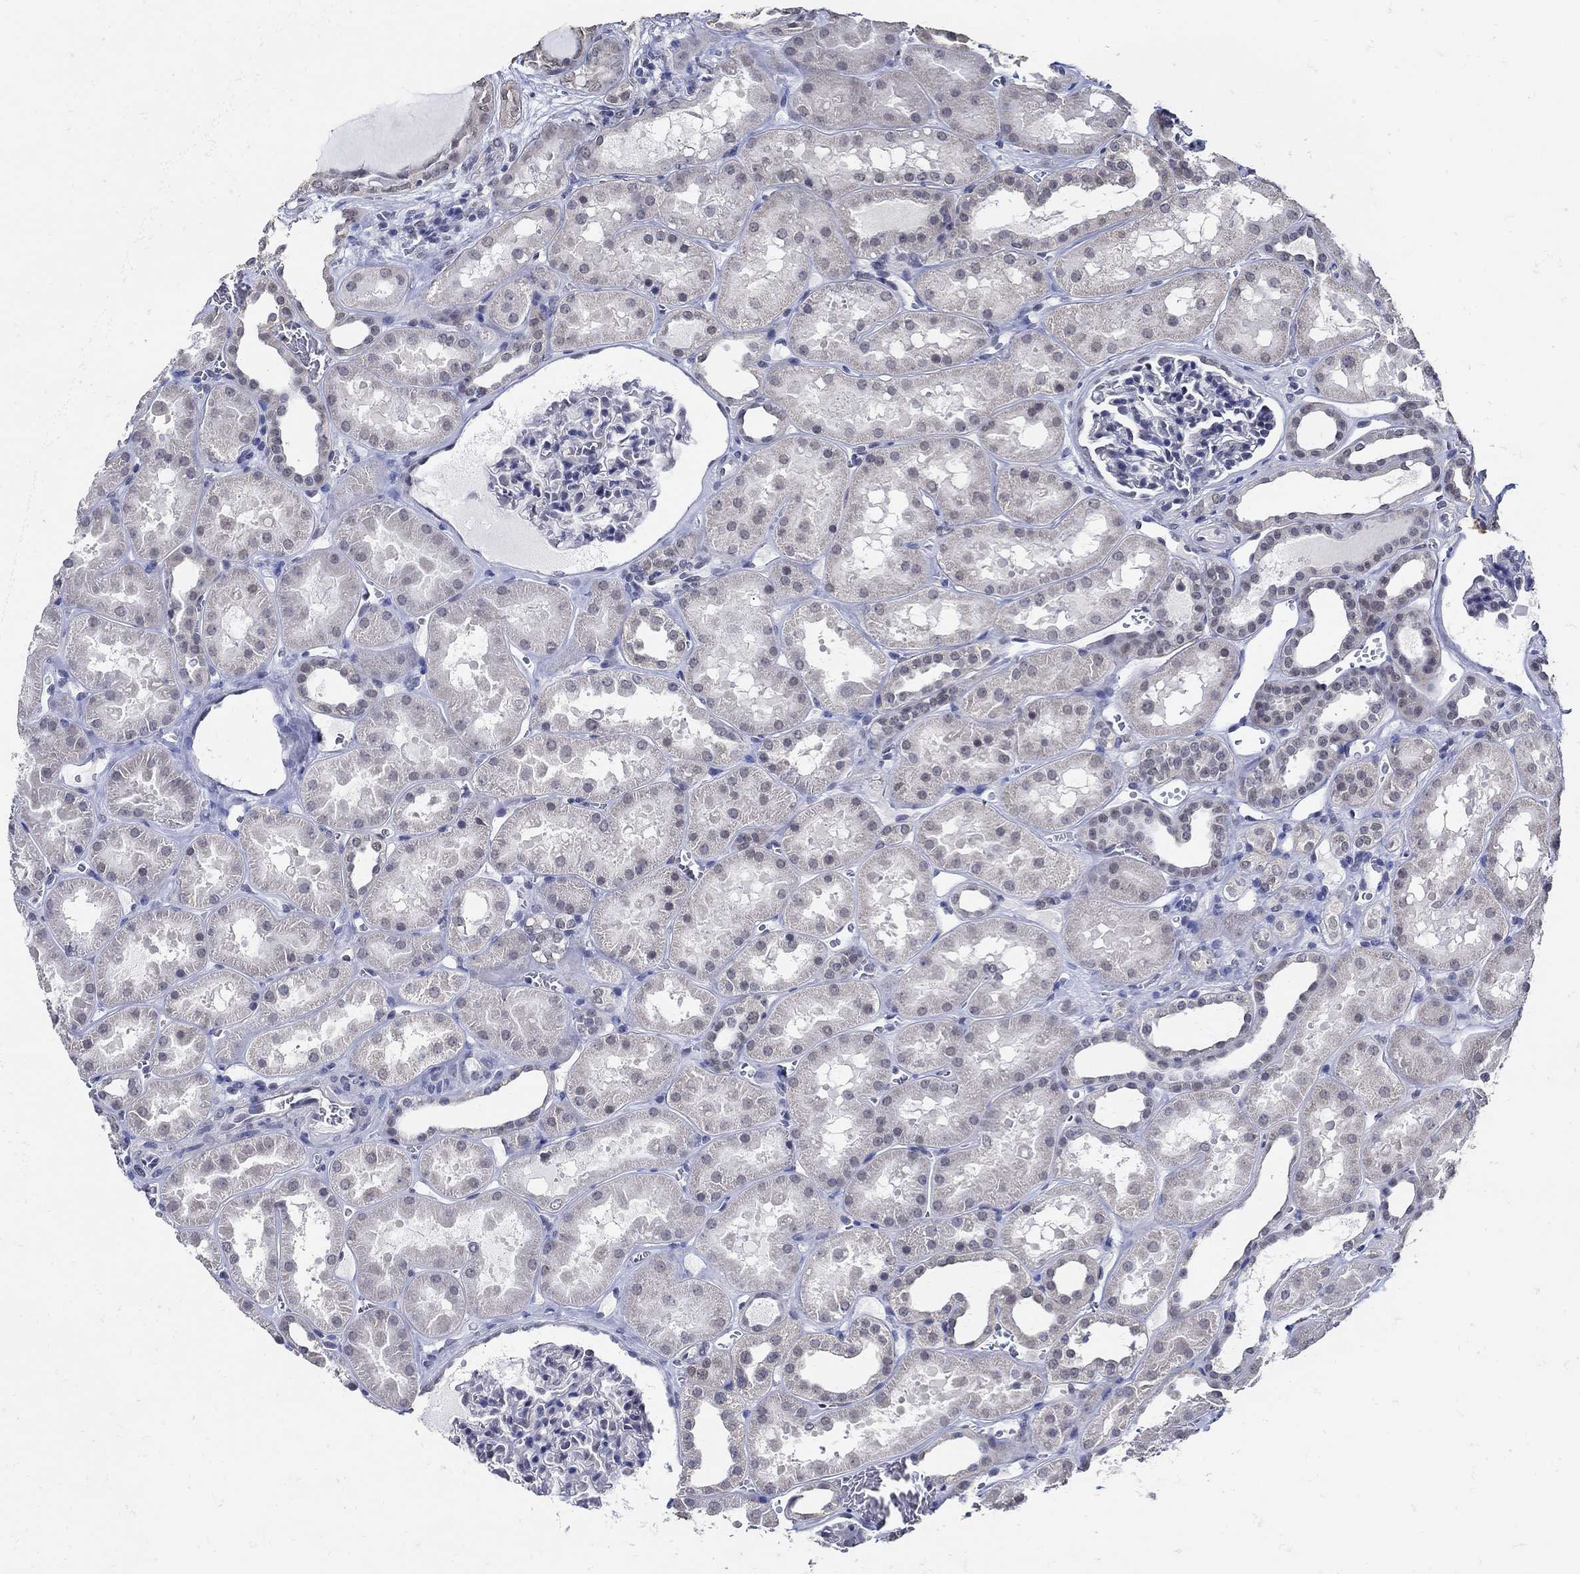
{"staining": {"intensity": "negative", "quantity": "none", "location": "none"}, "tissue": "kidney", "cell_type": "Cells in glomeruli", "image_type": "normal", "snomed": [{"axis": "morphology", "description": "Normal tissue, NOS"}, {"axis": "topography", "description": "Kidney"}], "caption": "Protein analysis of normal kidney displays no significant staining in cells in glomeruli. The staining is performed using DAB (3,3'-diaminobenzidine) brown chromogen with nuclei counter-stained in using hematoxylin.", "gene": "KCNN3", "patient": {"sex": "female", "age": 41}}